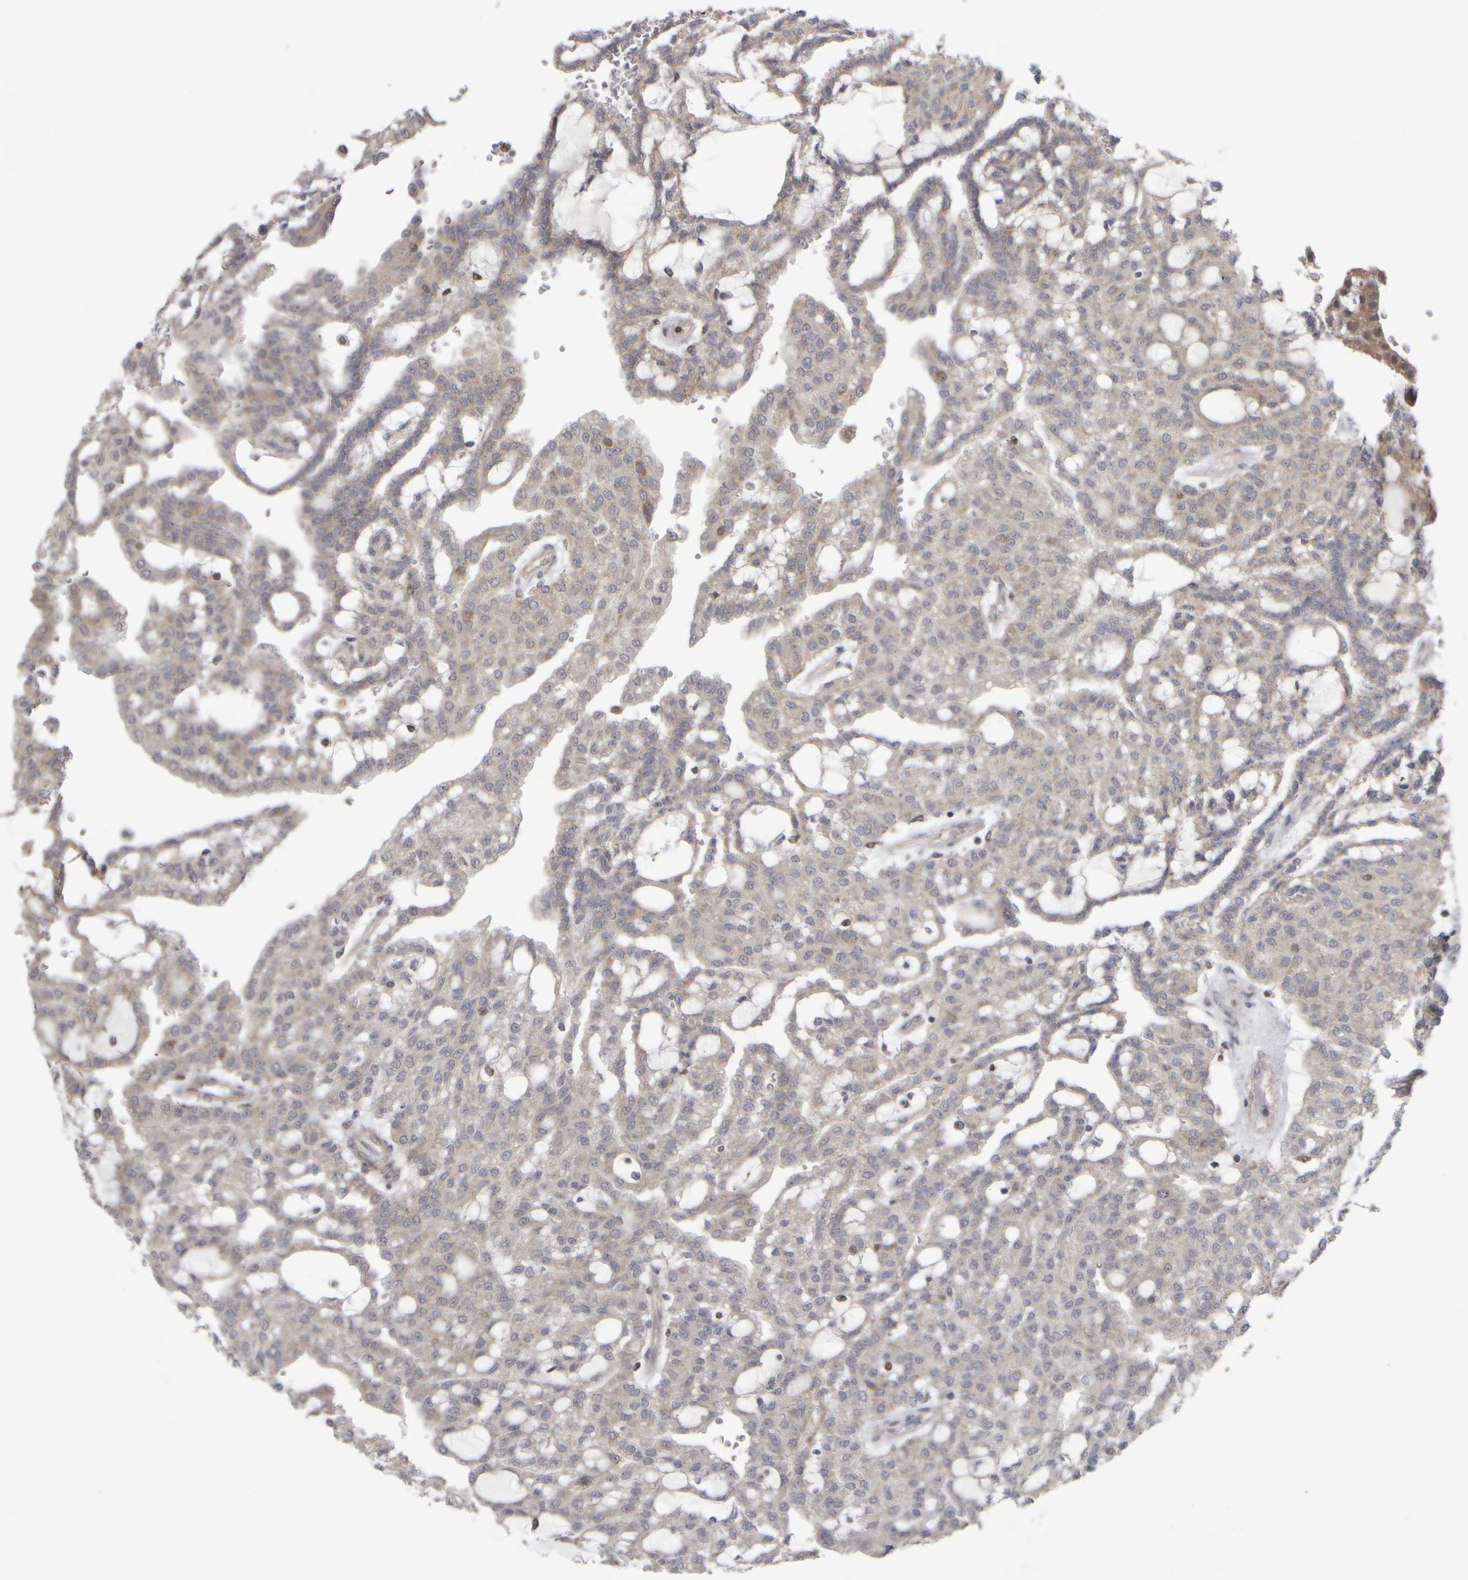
{"staining": {"intensity": "weak", "quantity": "<25%", "location": "cytoplasmic/membranous"}, "tissue": "renal cancer", "cell_type": "Tumor cells", "image_type": "cancer", "snomed": [{"axis": "morphology", "description": "Adenocarcinoma, NOS"}, {"axis": "topography", "description": "Kidney"}], "caption": "IHC of human renal cancer (adenocarcinoma) demonstrates no expression in tumor cells.", "gene": "CWC27", "patient": {"sex": "male", "age": 63}}